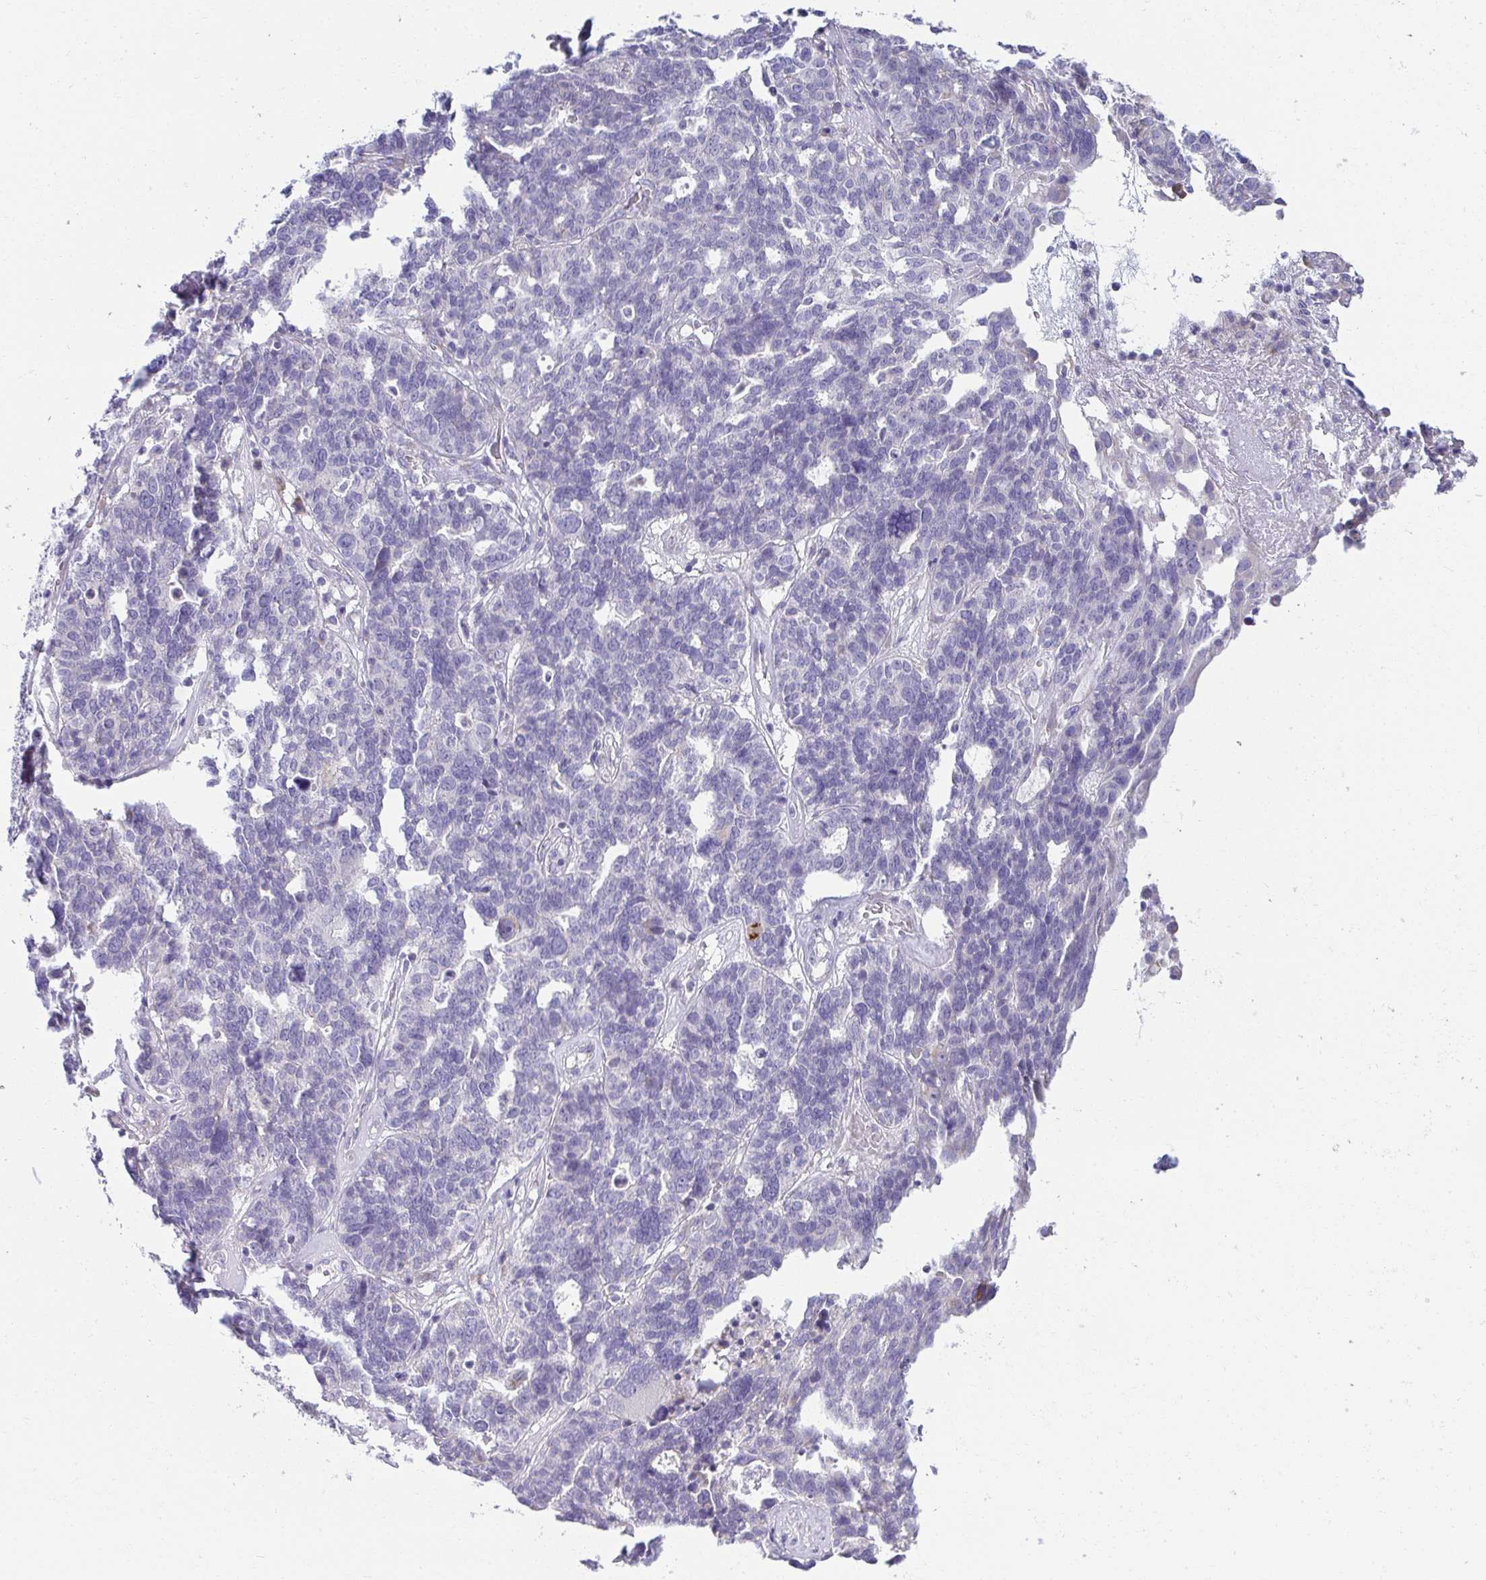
{"staining": {"intensity": "negative", "quantity": "none", "location": "none"}, "tissue": "ovarian cancer", "cell_type": "Tumor cells", "image_type": "cancer", "snomed": [{"axis": "morphology", "description": "Cystadenocarcinoma, serous, NOS"}, {"axis": "topography", "description": "Ovary"}], "caption": "High power microscopy photomicrograph of an immunohistochemistry (IHC) micrograph of ovarian serous cystadenocarcinoma, revealing no significant staining in tumor cells.", "gene": "FASLG", "patient": {"sex": "female", "age": 59}}